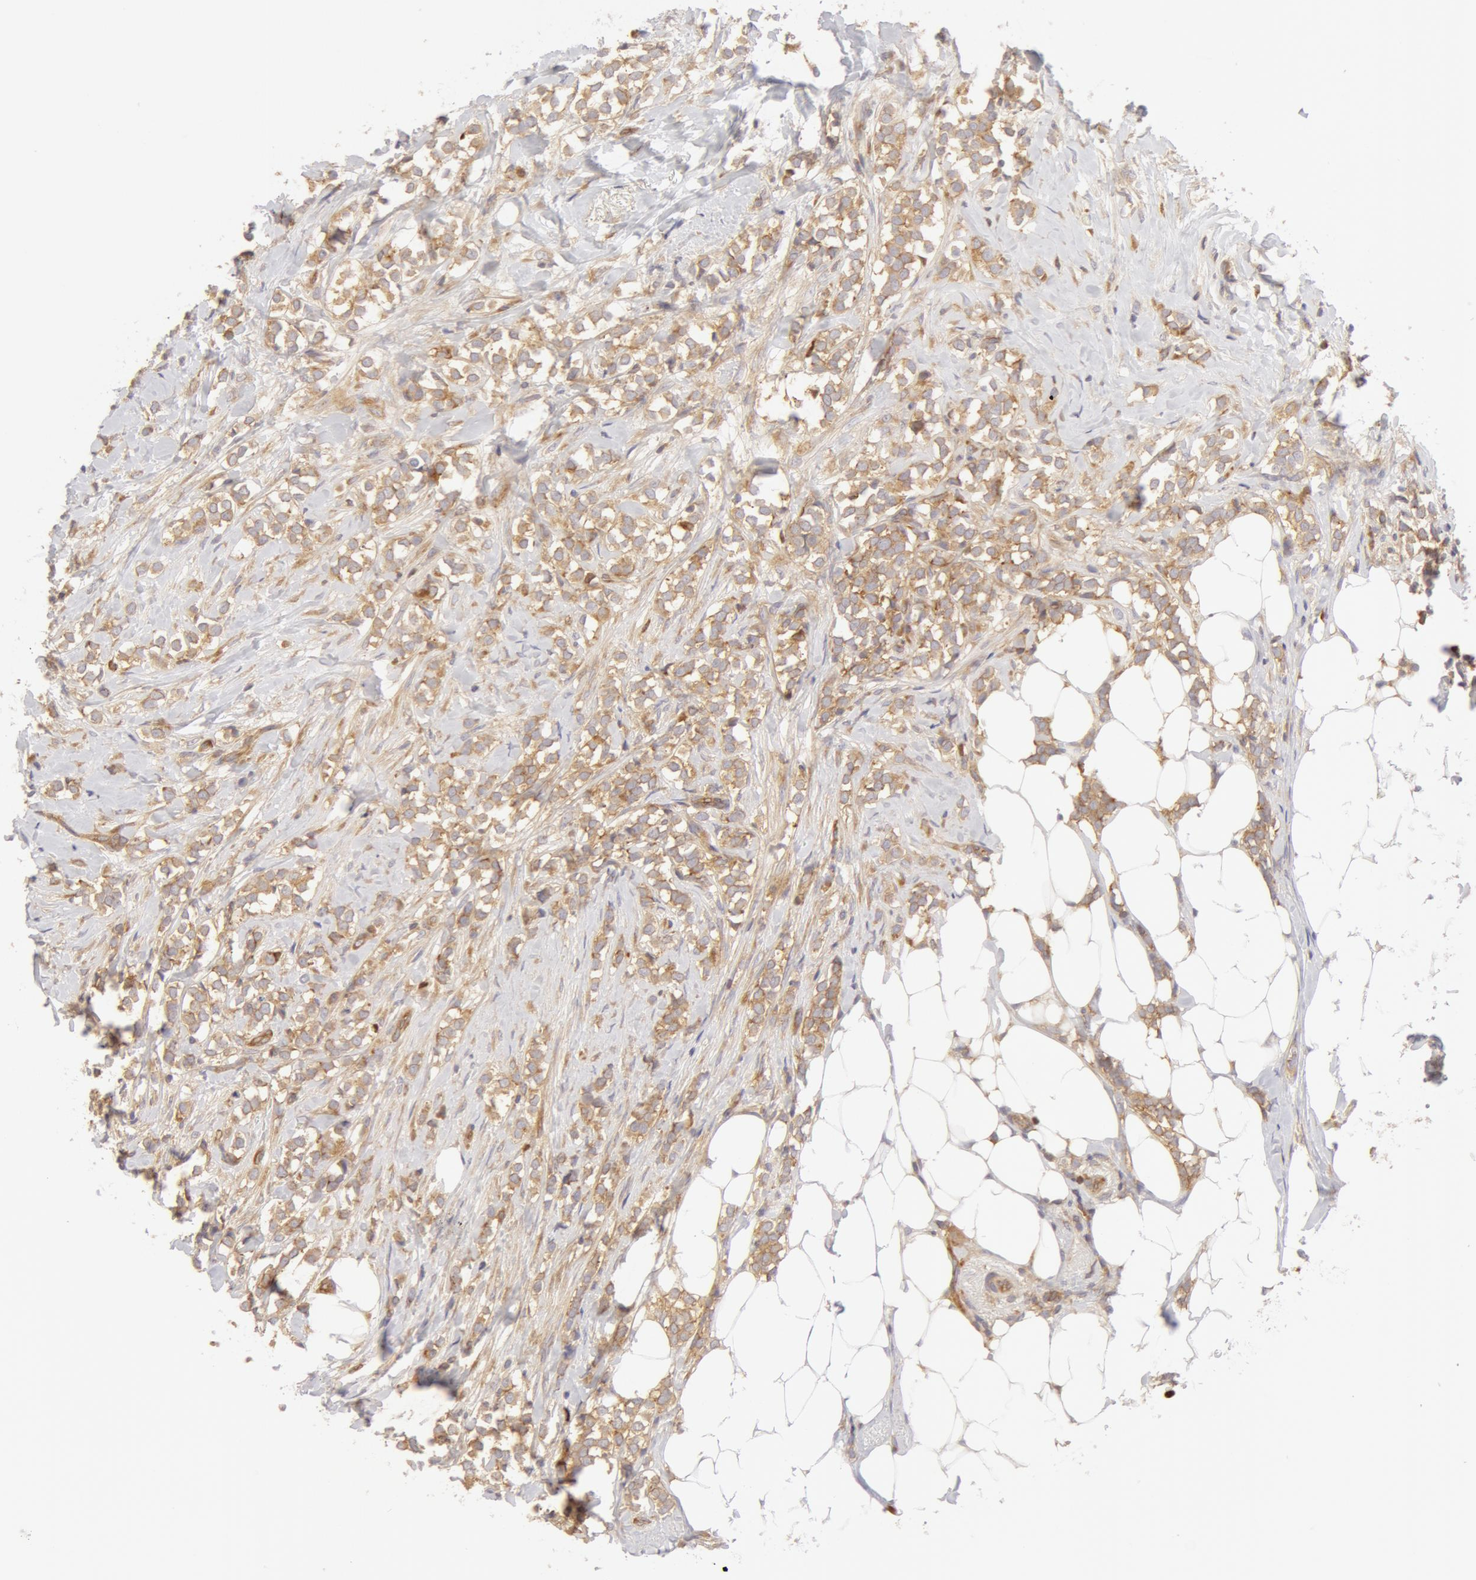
{"staining": {"intensity": "weak", "quantity": "25%-75%", "location": "cytoplasmic/membranous"}, "tissue": "breast cancer", "cell_type": "Tumor cells", "image_type": "cancer", "snomed": [{"axis": "morphology", "description": "Lobular carcinoma"}, {"axis": "topography", "description": "Breast"}], "caption": "Breast cancer (lobular carcinoma) stained with a protein marker displays weak staining in tumor cells.", "gene": "DDX3Y", "patient": {"sex": "female", "age": 56}}